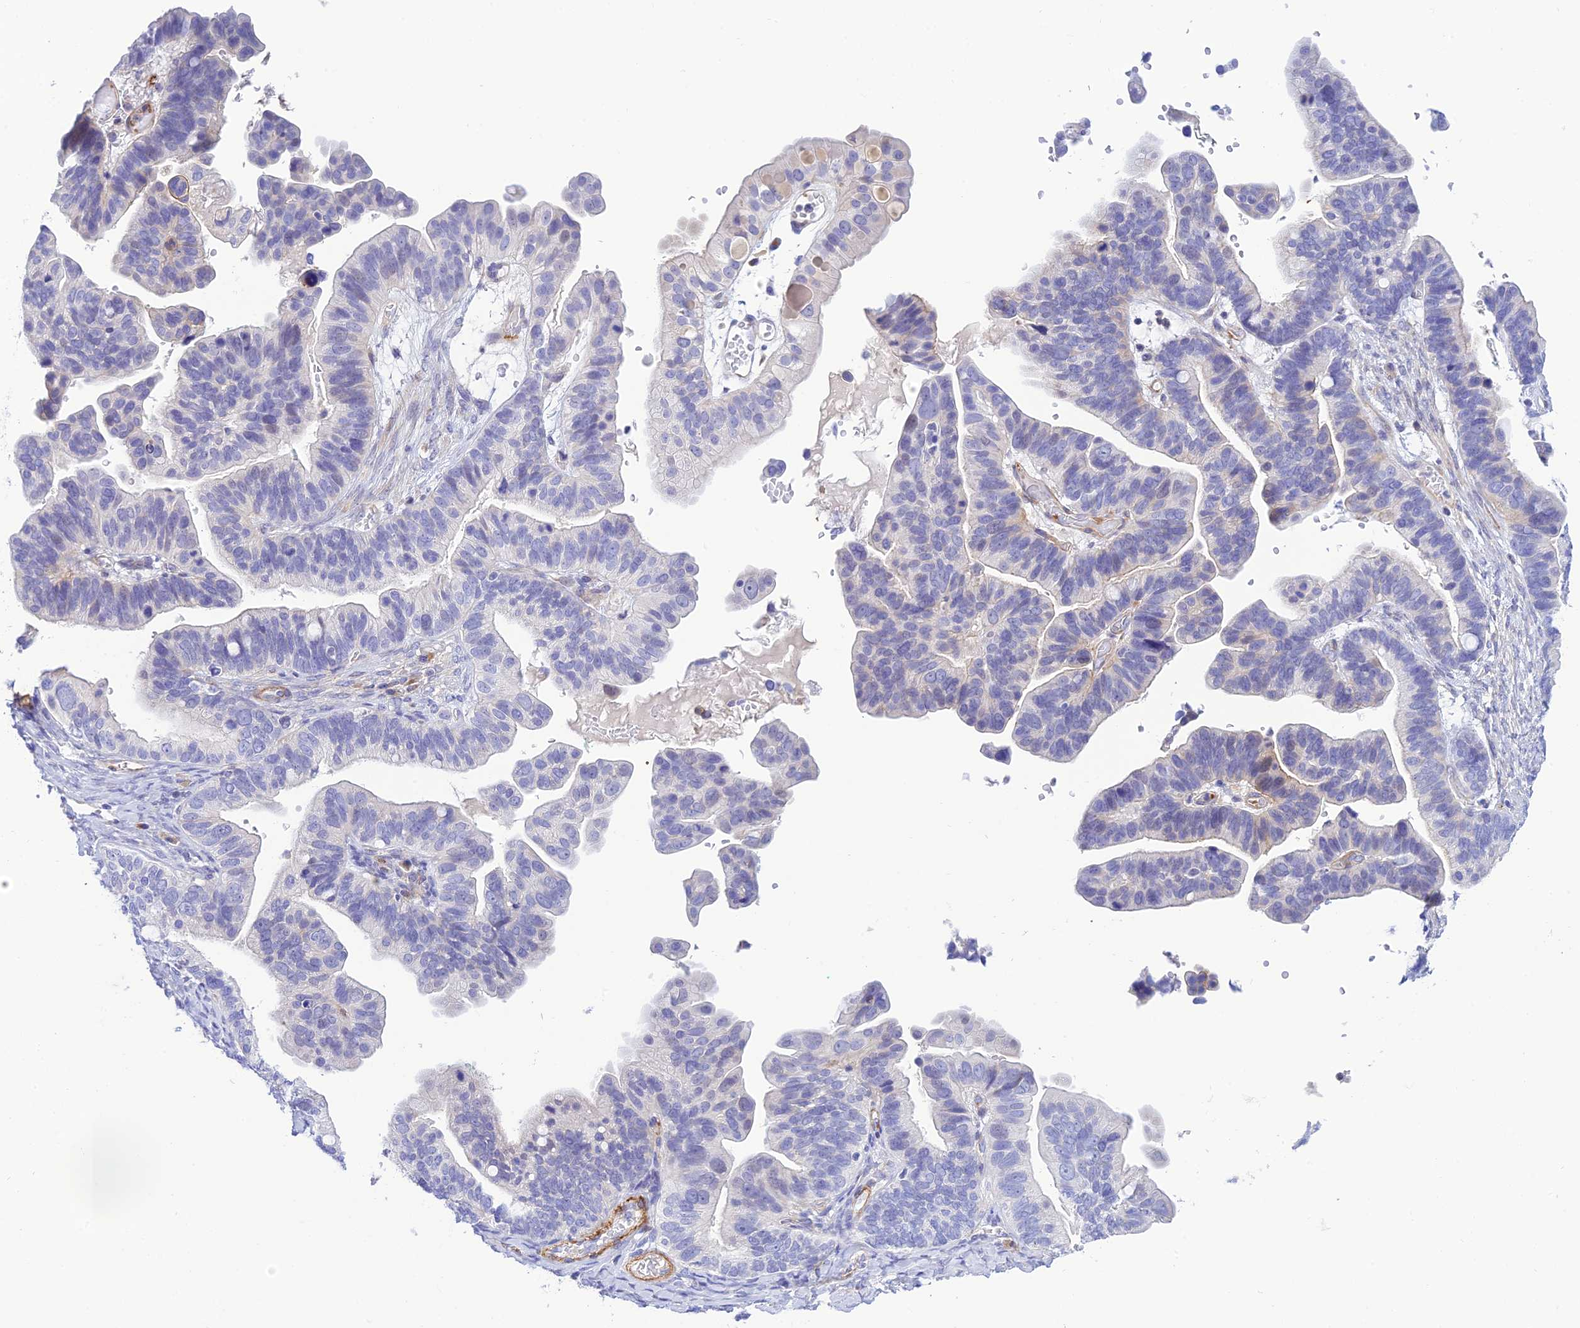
{"staining": {"intensity": "moderate", "quantity": "<25%", "location": "cytoplasmic/membranous"}, "tissue": "ovarian cancer", "cell_type": "Tumor cells", "image_type": "cancer", "snomed": [{"axis": "morphology", "description": "Cystadenocarcinoma, serous, NOS"}, {"axis": "topography", "description": "Ovary"}], "caption": "High-power microscopy captured an immunohistochemistry image of serous cystadenocarcinoma (ovarian), revealing moderate cytoplasmic/membranous expression in approximately <25% of tumor cells.", "gene": "ZDHHC16", "patient": {"sex": "female", "age": 56}}